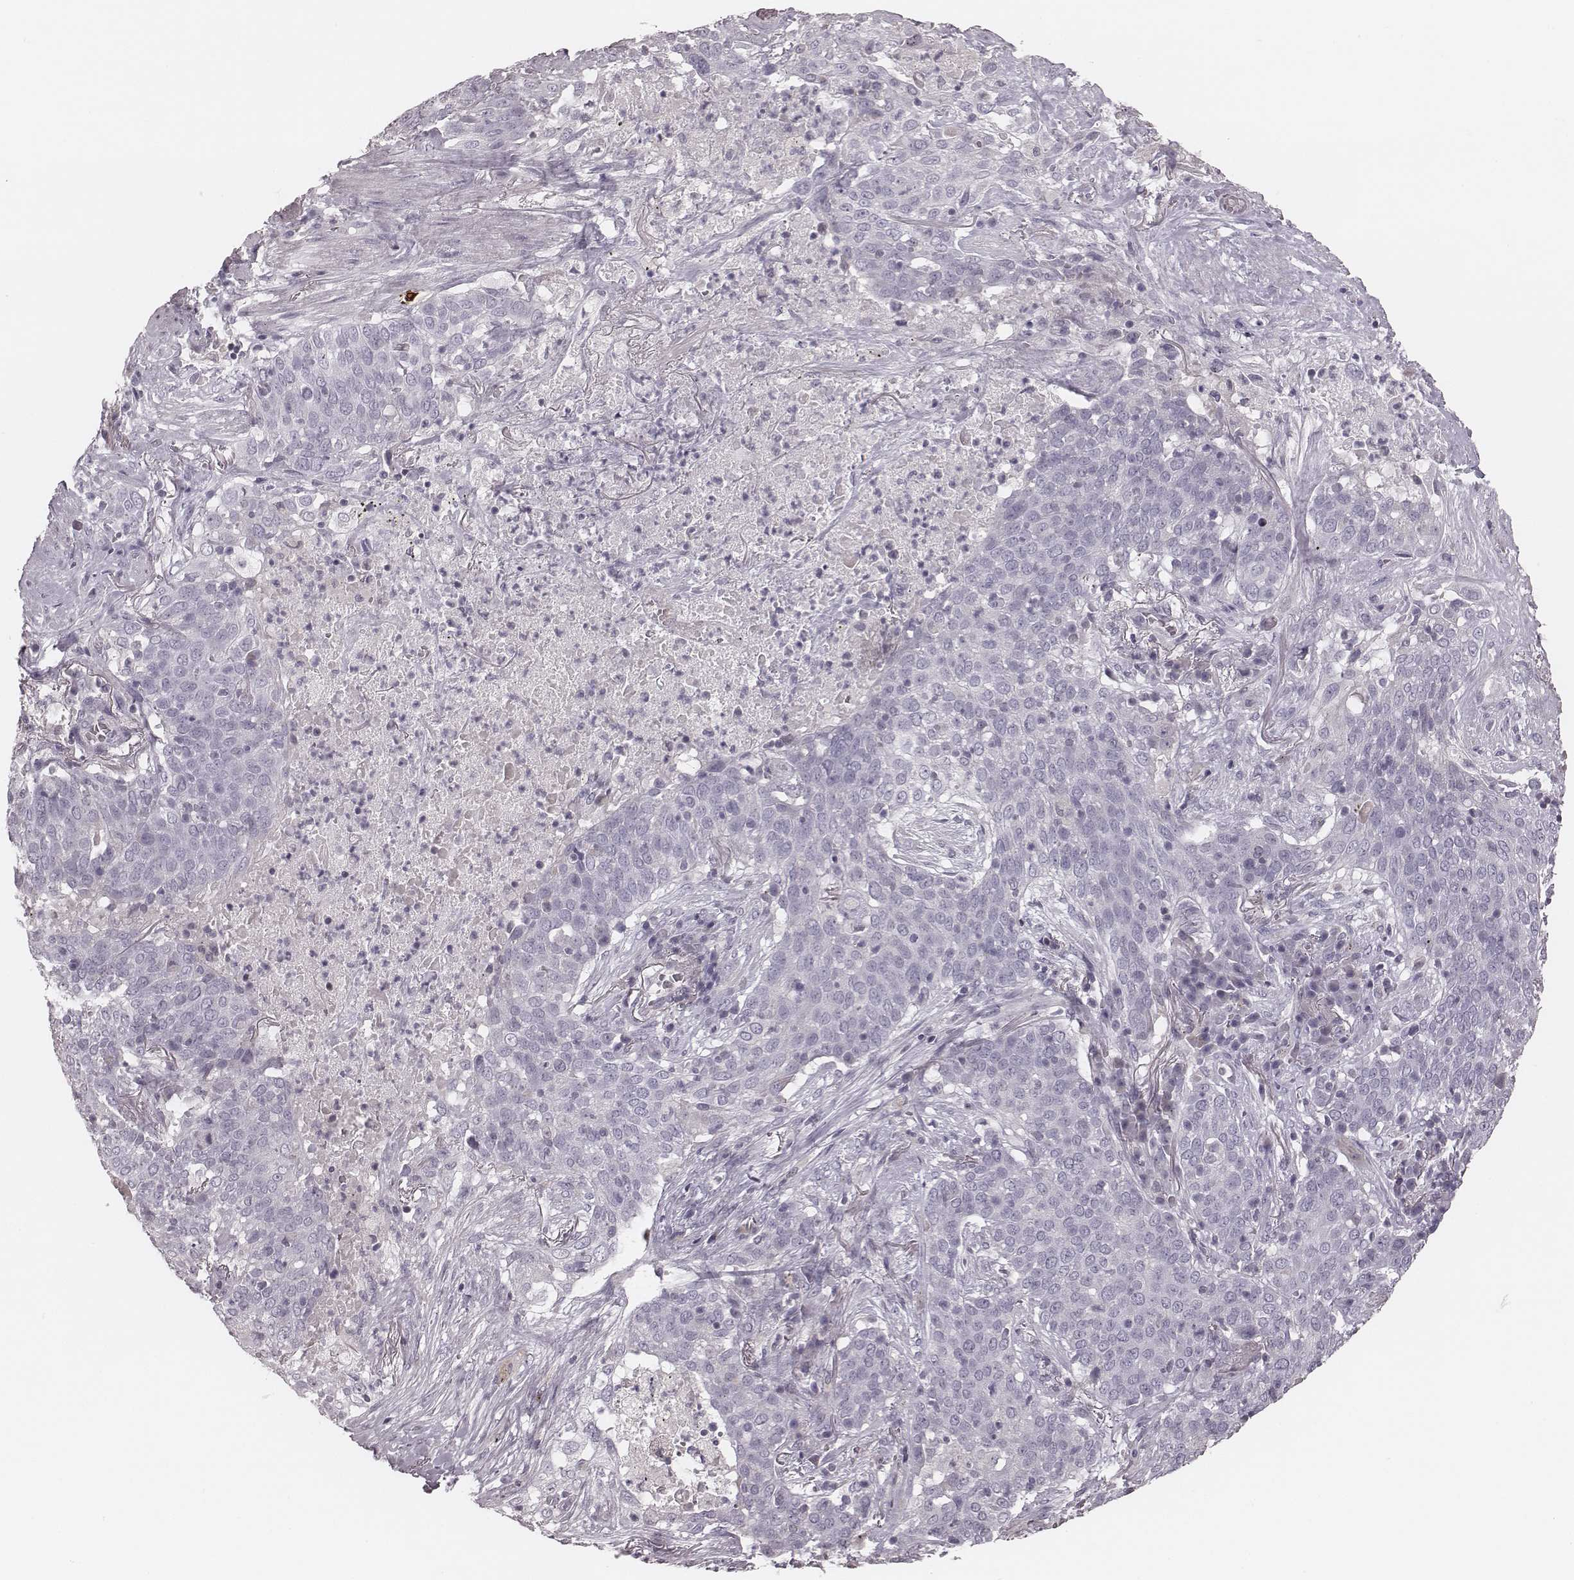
{"staining": {"intensity": "negative", "quantity": "none", "location": "none"}, "tissue": "lung cancer", "cell_type": "Tumor cells", "image_type": "cancer", "snomed": [{"axis": "morphology", "description": "Squamous cell carcinoma, NOS"}, {"axis": "topography", "description": "Lung"}], "caption": "IHC of human squamous cell carcinoma (lung) reveals no positivity in tumor cells.", "gene": "S100Z", "patient": {"sex": "male", "age": 82}}